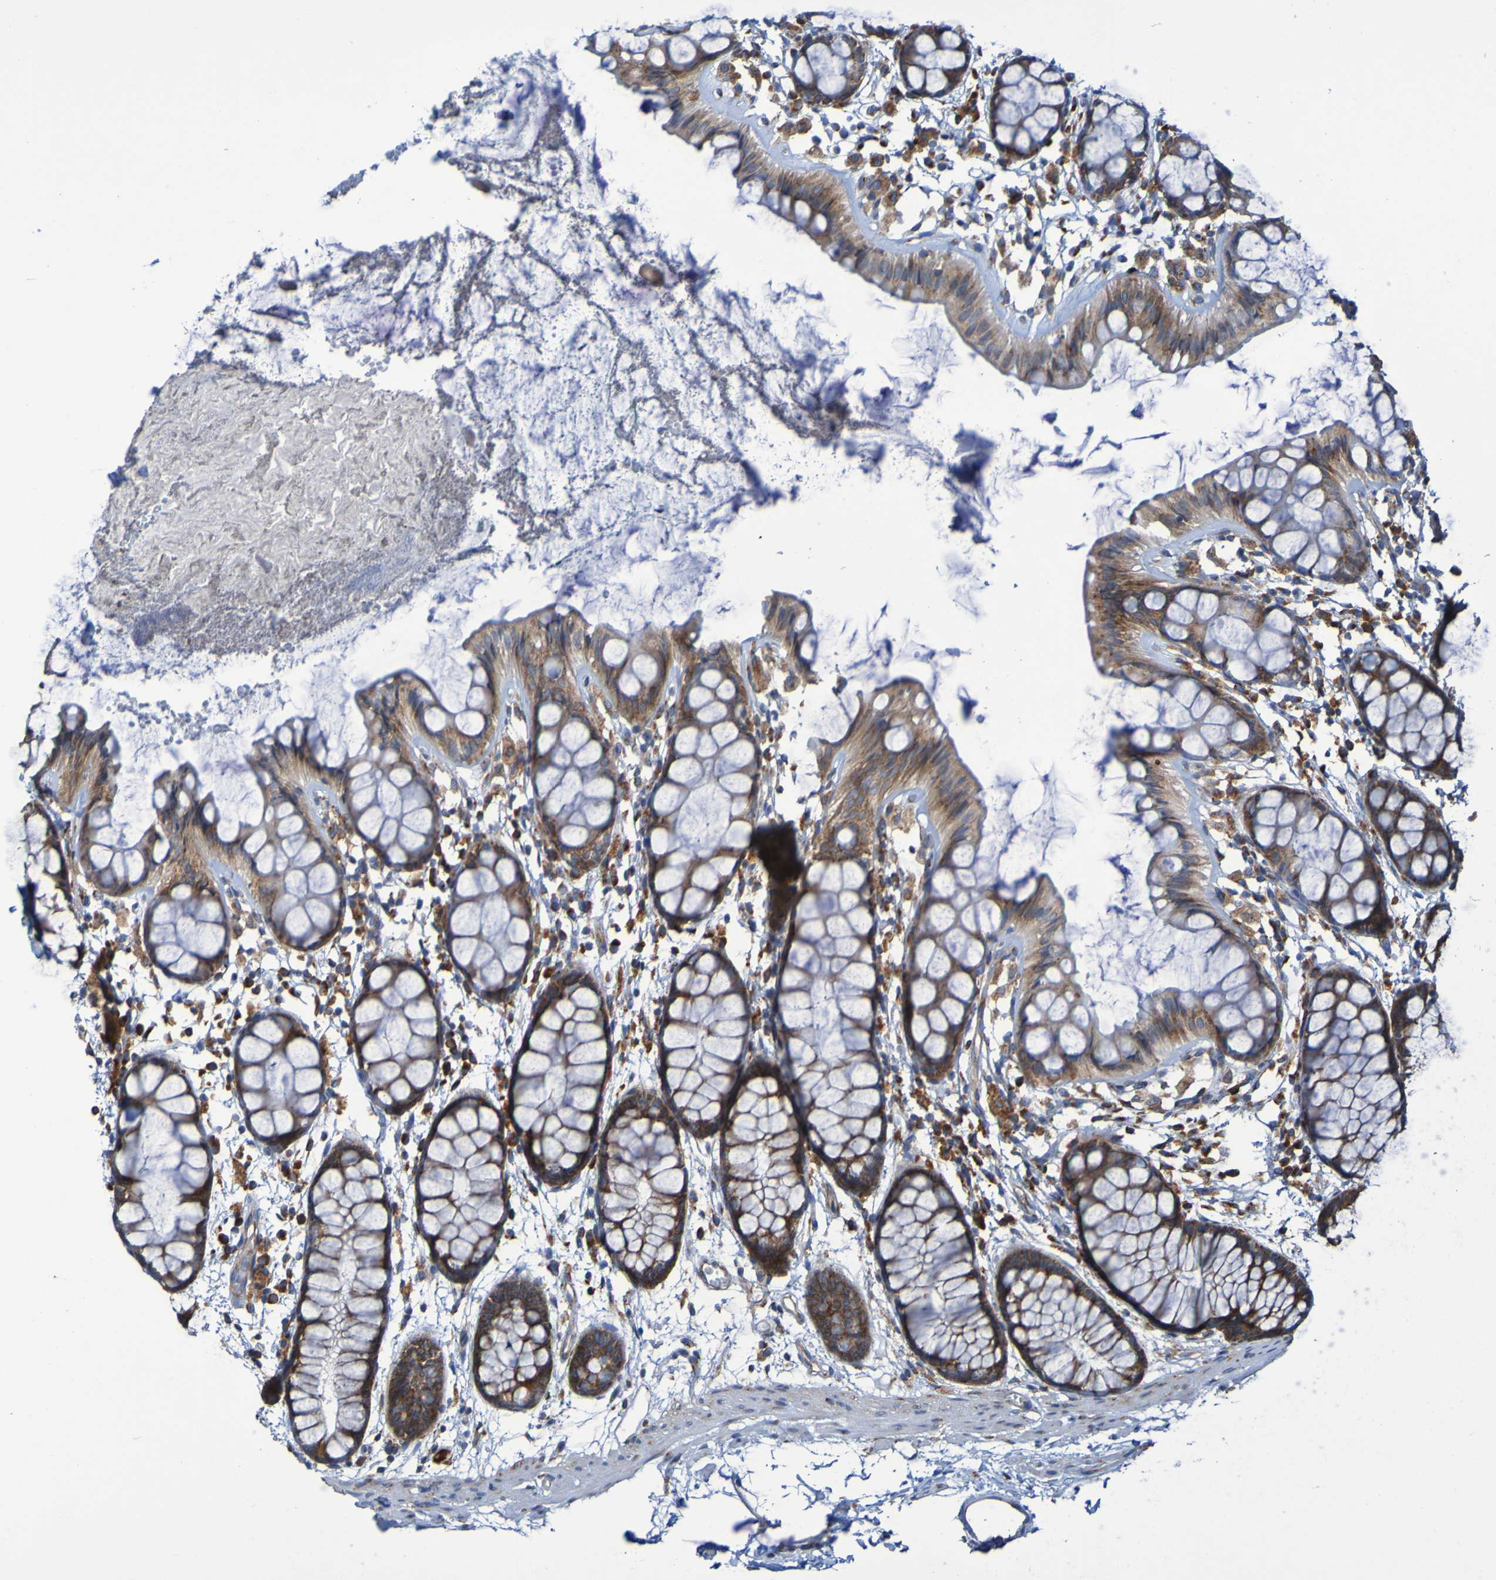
{"staining": {"intensity": "weak", "quantity": ">75%", "location": "cytoplasmic/membranous"}, "tissue": "rectum", "cell_type": "Glandular cells", "image_type": "normal", "snomed": [{"axis": "morphology", "description": "Normal tissue, NOS"}, {"axis": "topography", "description": "Rectum"}], "caption": "Immunohistochemistry (IHC) (DAB) staining of normal rectum reveals weak cytoplasmic/membranous protein positivity in about >75% of glandular cells.", "gene": "FKBP3", "patient": {"sex": "female", "age": 66}}